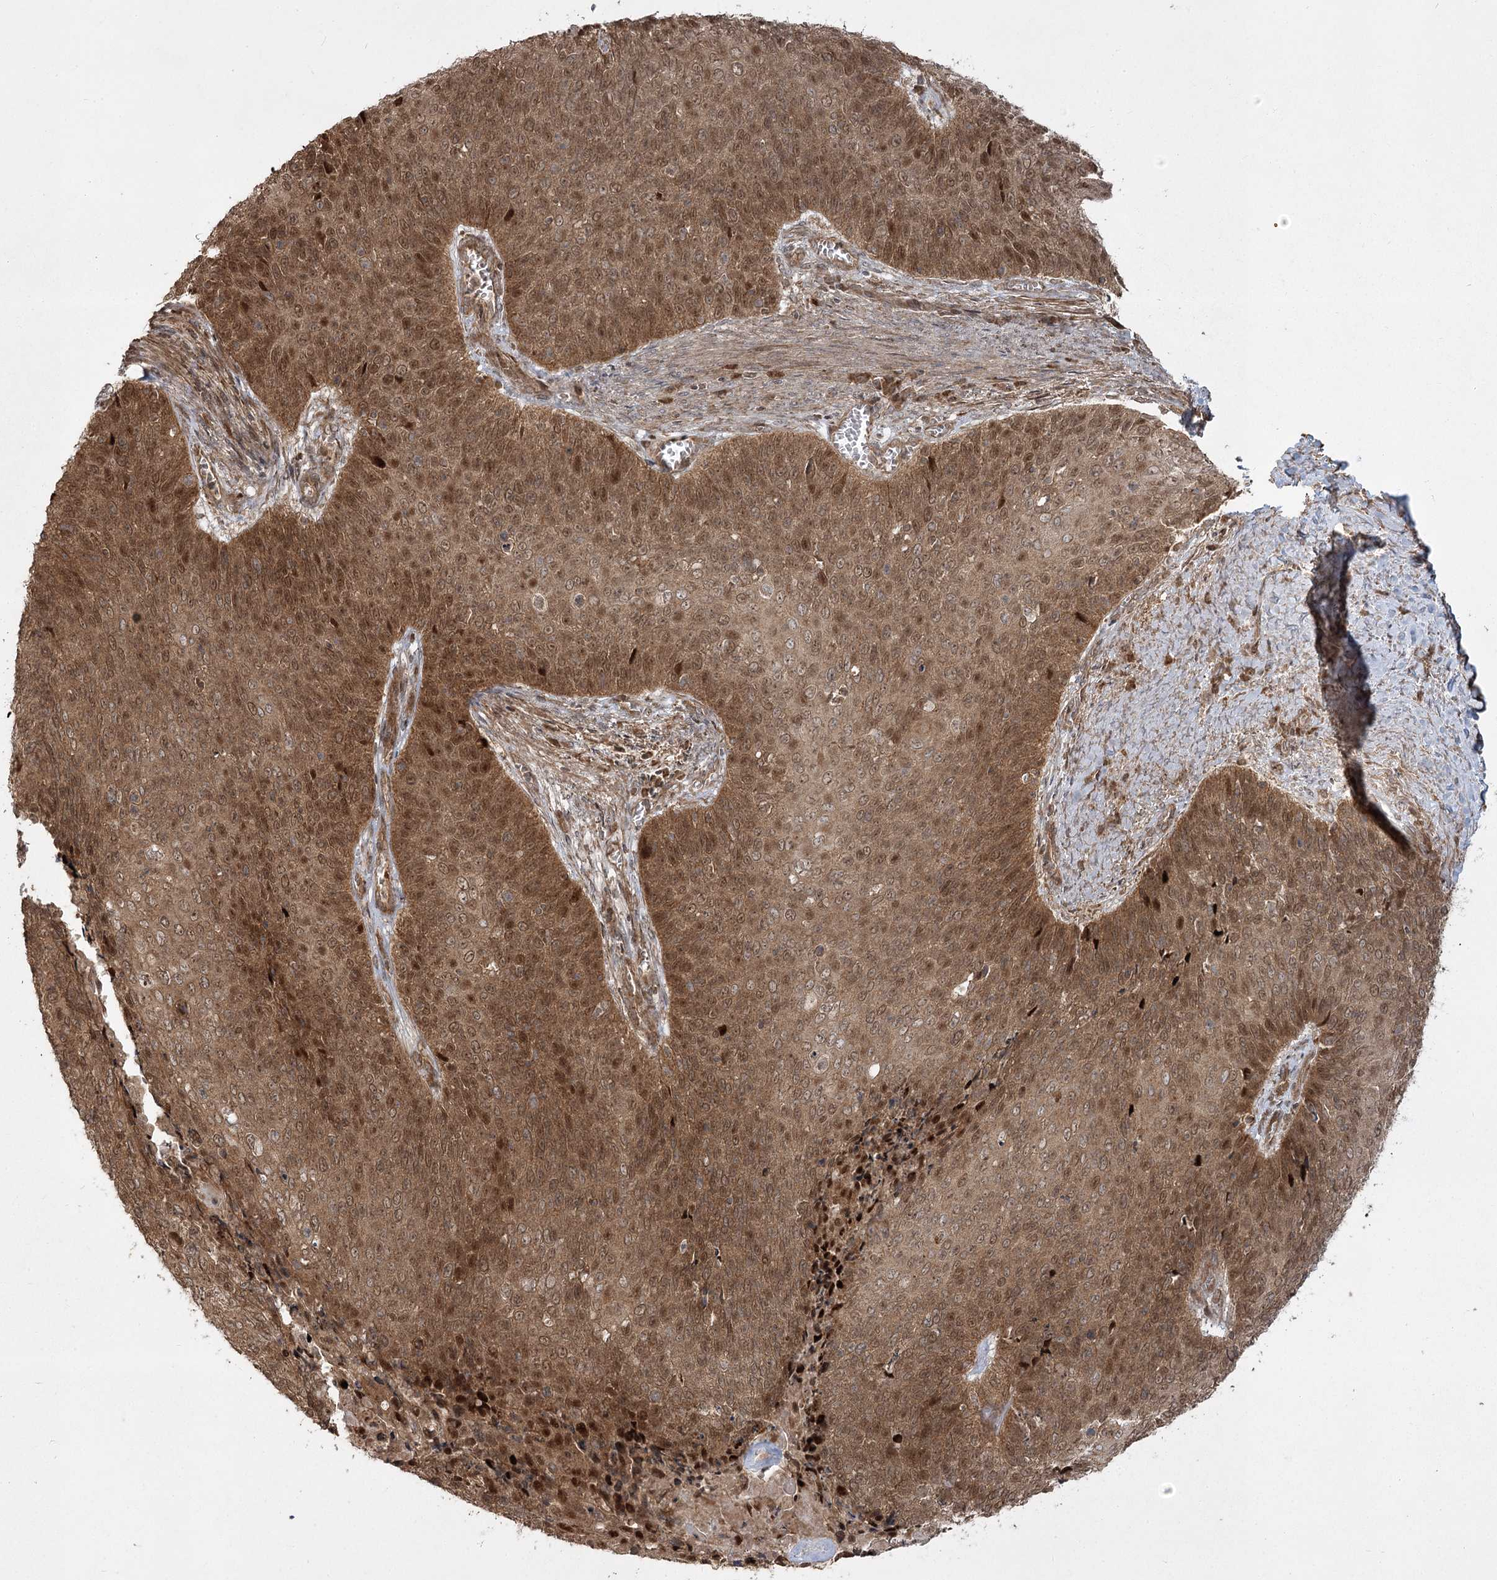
{"staining": {"intensity": "strong", "quantity": ">75%", "location": "cytoplasmic/membranous,nuclear"}, "tissue": "cervical cancer", "cell_type": "Tumor cells", "image_type": "cancer", "snomed": [{"axis": "morphology", "description": "Squamous cell carcinoma, NOS"}, {"axis": "topography", "description": "Cervix"}], "caption": "Protein analysis of cervical cancer tissue shows strong cytoplasmic/membranous and nuclear staining in approximately >75% of tumor cells.", "gene": "CPLANE1", "patient": {"sex": "female", "age": 39}}